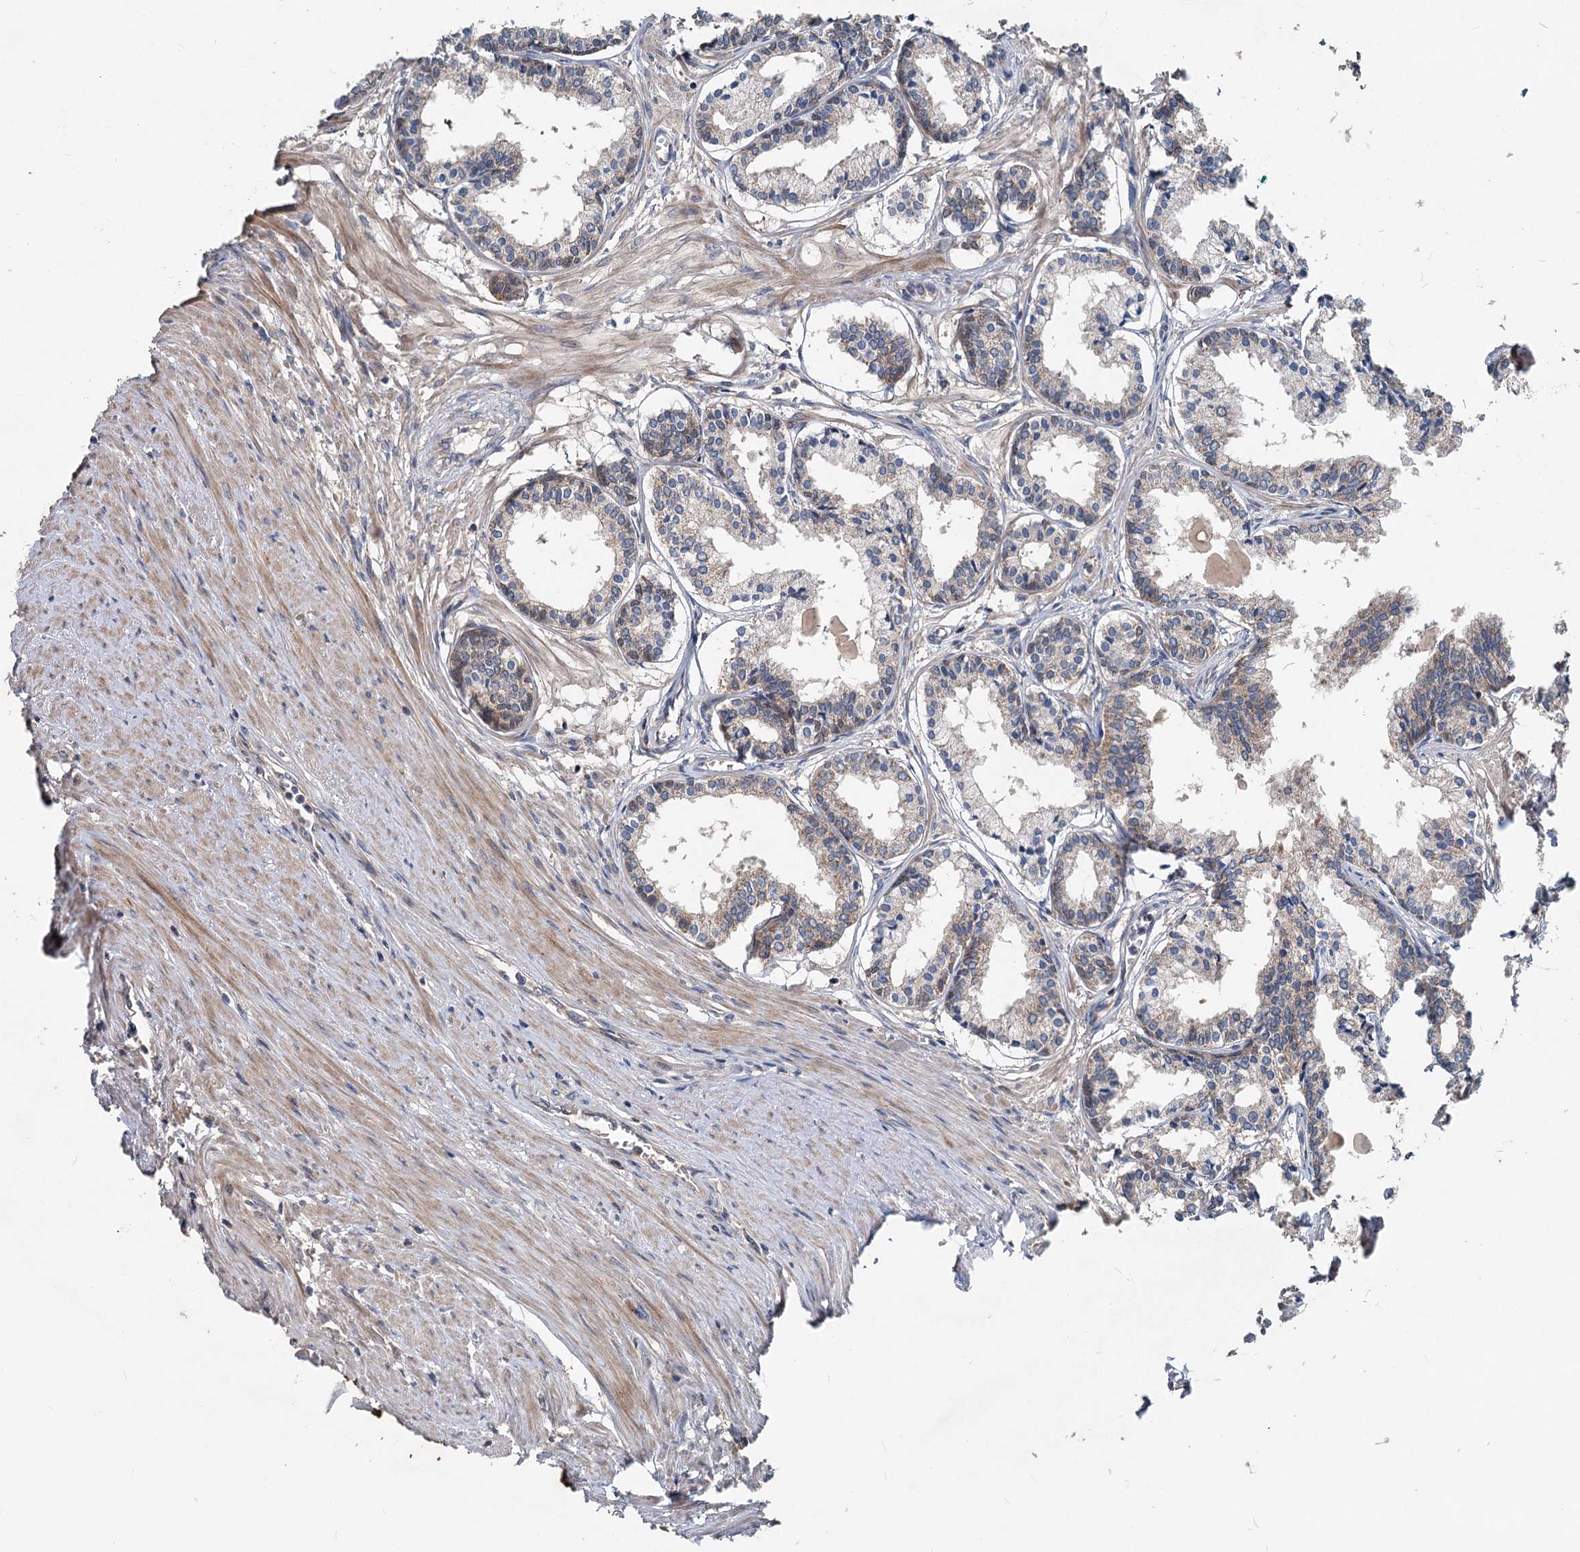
{"staining": {"intensity": "weak", "quantity": "25%-75%", "location": "cytoplasmic/membranous"}, "tissue": "prostate cancer", "cell_type": "Tumor cells", "image_type": "cancer", "snomed": [{"axis": "morphology", "description": "Adenocarcinoma, High grade"}, {"axis": "topography", "description": "Prostate"}], "caption": "Tumor cells exhibit low levels of weak cytoplasmic/membranous staining in approximately 25%-75% of cells in human adenocarcinoma (high-grade) (prostate). Immunohistochemistry (ihc) stains the protein of interest in brown and the nuclei are stained blue.", "gene": "OTUB1", "patient": {"sex": "male", "age": 68}}